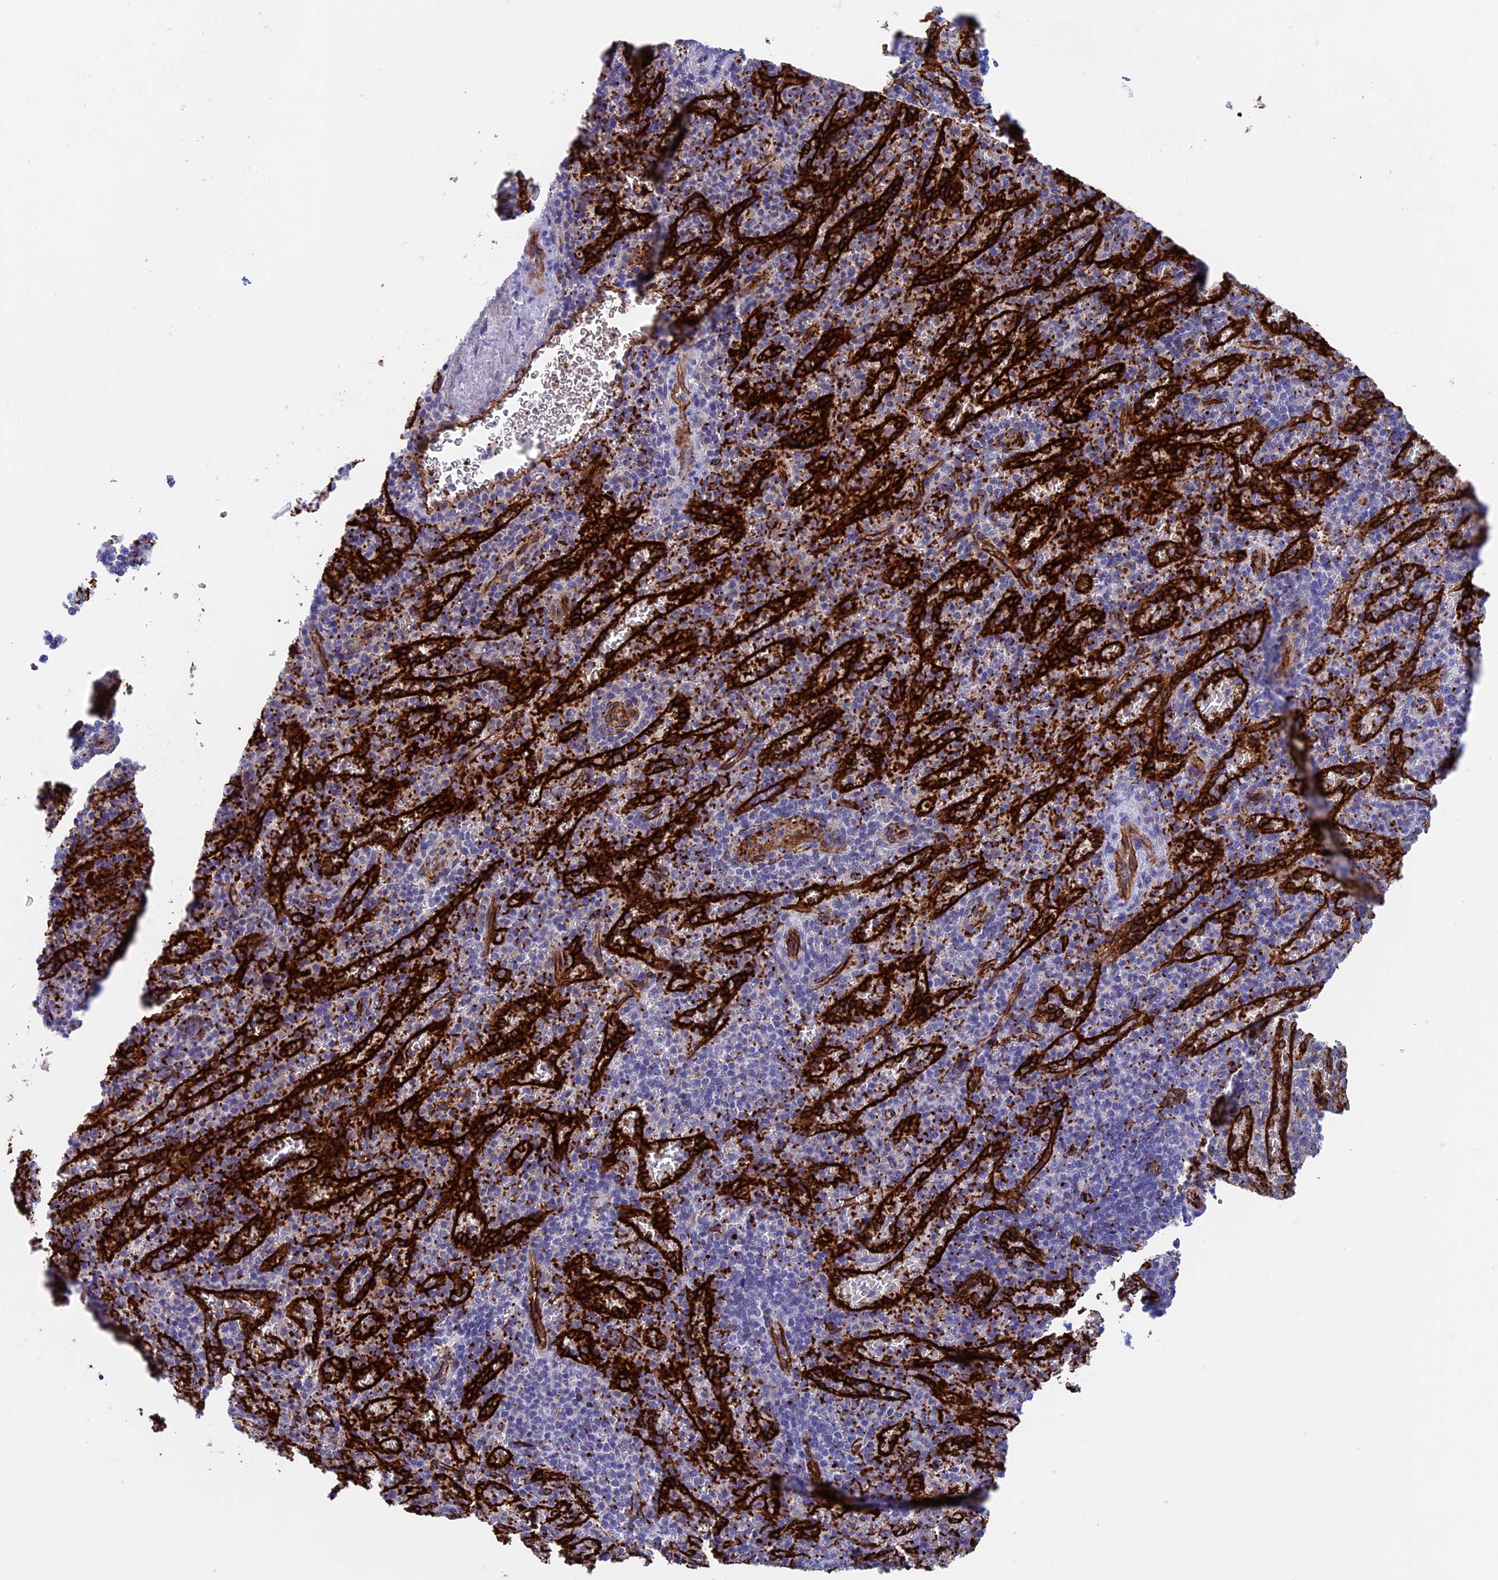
{"staining": {"intensity": "negative", "quantity": "none", "location": "none"}, "tissue": "spleen", "cell_type": "Cells in red pulp", "image_type": "normal", "snomed": [{"axis": "morphology", "description": "Normal tissue, NOS"}, {"axis": "topography", "description": "Spleen"}], "caption": "Immunohistochemistry photomicrograph of unremarkable spleen: spleen stained with DAB (3,3'-diaminobenzidine) exhibits no significant protein expression in cells in red pulp.", "gene": "INSYN1", "patient": {"sex": "female", "age": 74}}